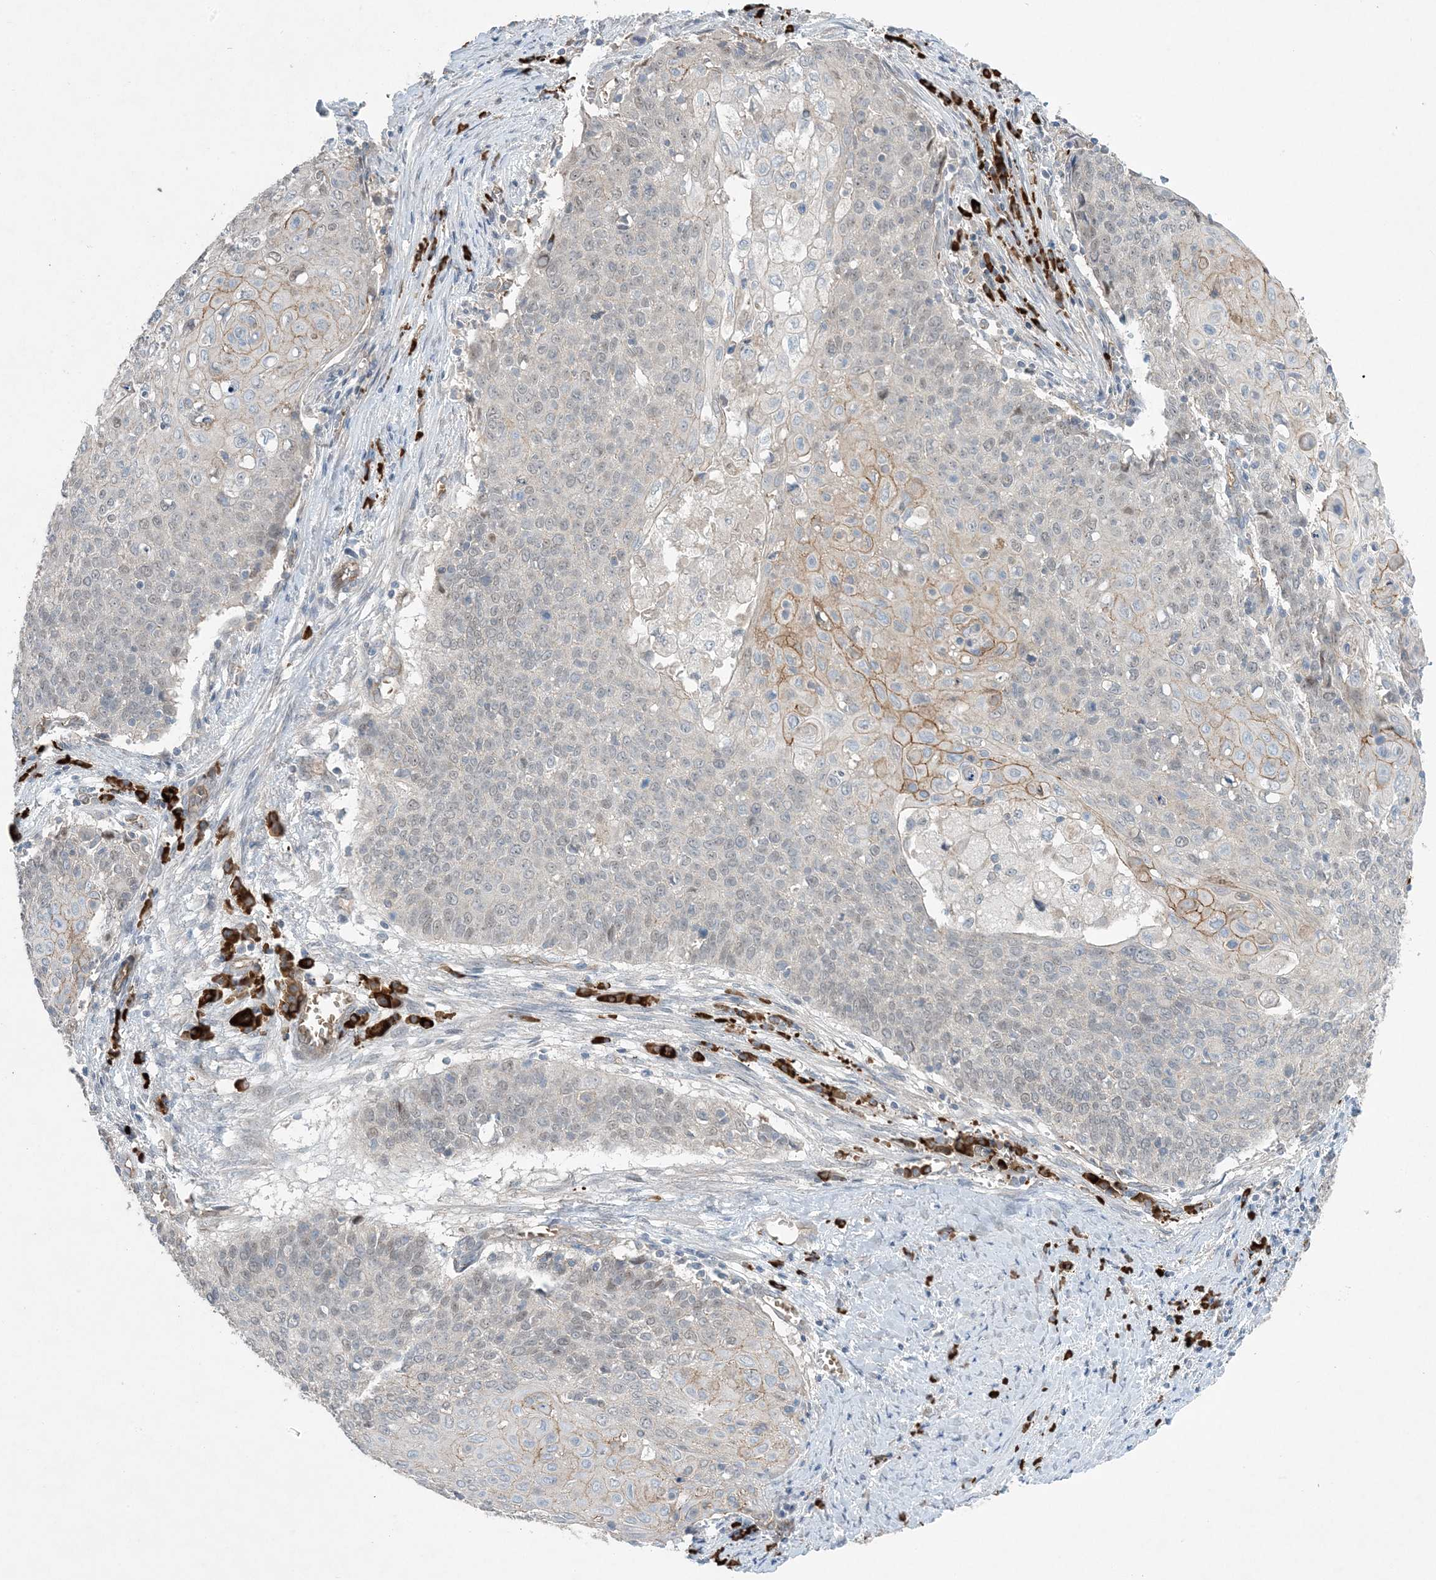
{"staining": {"intensity": "weak", "quantity": "25%-75%", "location": "cytoplasmic/membranous,nuclear"}, "tissue": "cervical cancer", "cell_type": "Tumor cells", "image_type": "cancer", "snomed": [{"axis": "morphology", "description": "Squamous cell carcinoma, NOS"}, {"axis": "topography", "description": "Cervix"}], "caption": "Cervical squamous cell carcinoma was stained to show a protein in brown. There is low levels of weak cytoplasmic/membranous and nuclear staining in approximately 25%-75% of tumor cells.", "gene": "AOC1", "patient": {"sex": "female", "age": 39}}